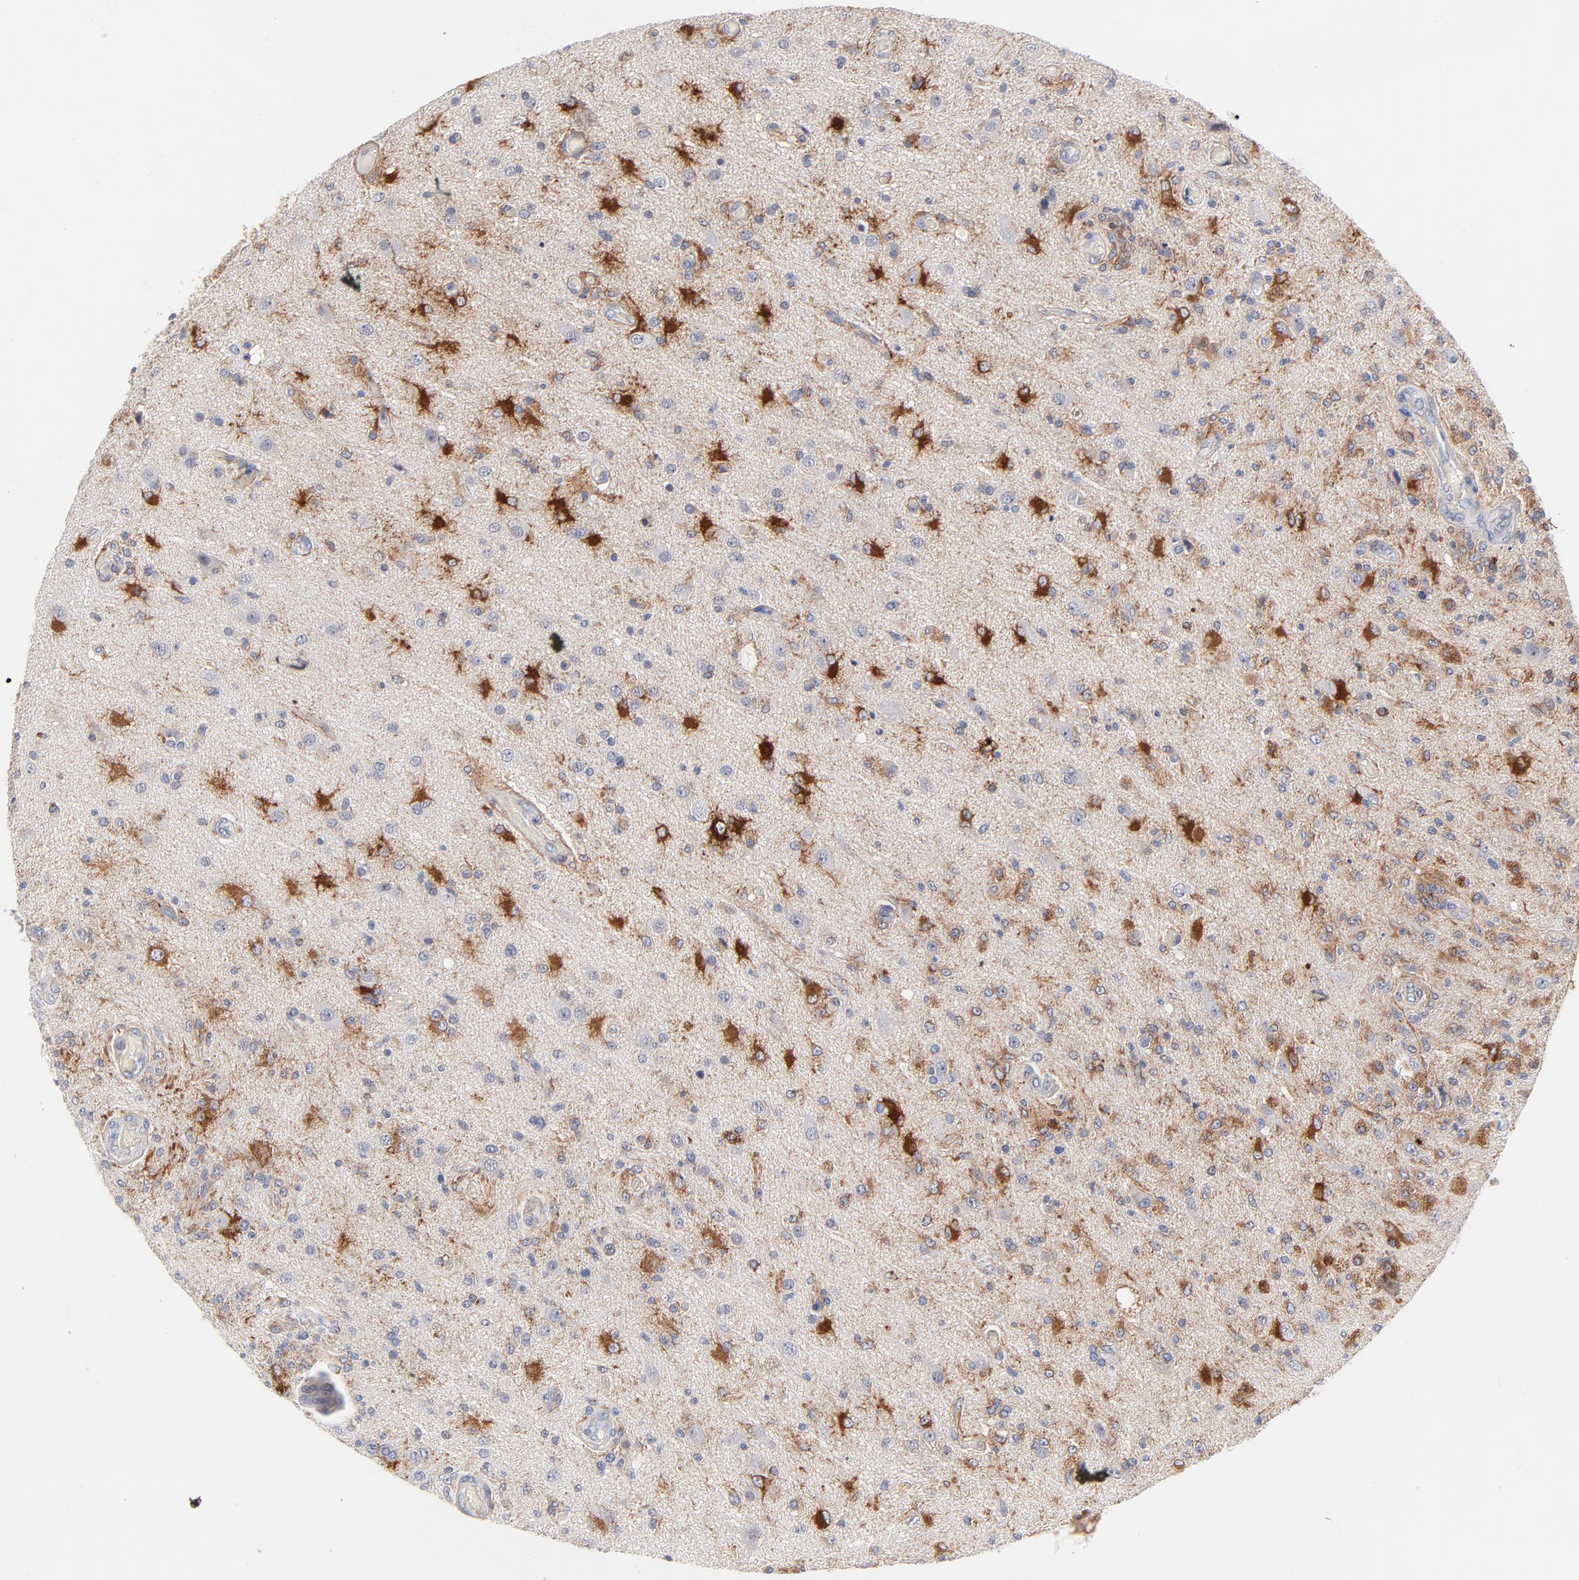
{"staining": {"intensity": "strong", "quantity": "<25%", "location": "cytoplasmic/membranous"}, "tissue": "glioma", "cell_type": "Tumor cells", "image_type": "cancer", "snomed": [{"axis": "morphology", "description": "Normal tissue, NOS"}, {"axis": "morphology", "description": "Glioma, malignant, High grade"}, {"axis": "topography", "description": "Cerebral cortex"}], "caption": "Immunohistochemistry micrograph of glioma stained for a protein (brown), which reveals medium levels of strong cytoplasmic/membranous positivity in approximately <25% of tumor cells.", "gene": "MID1", "patient": {"sex": "male", "age": 77}}